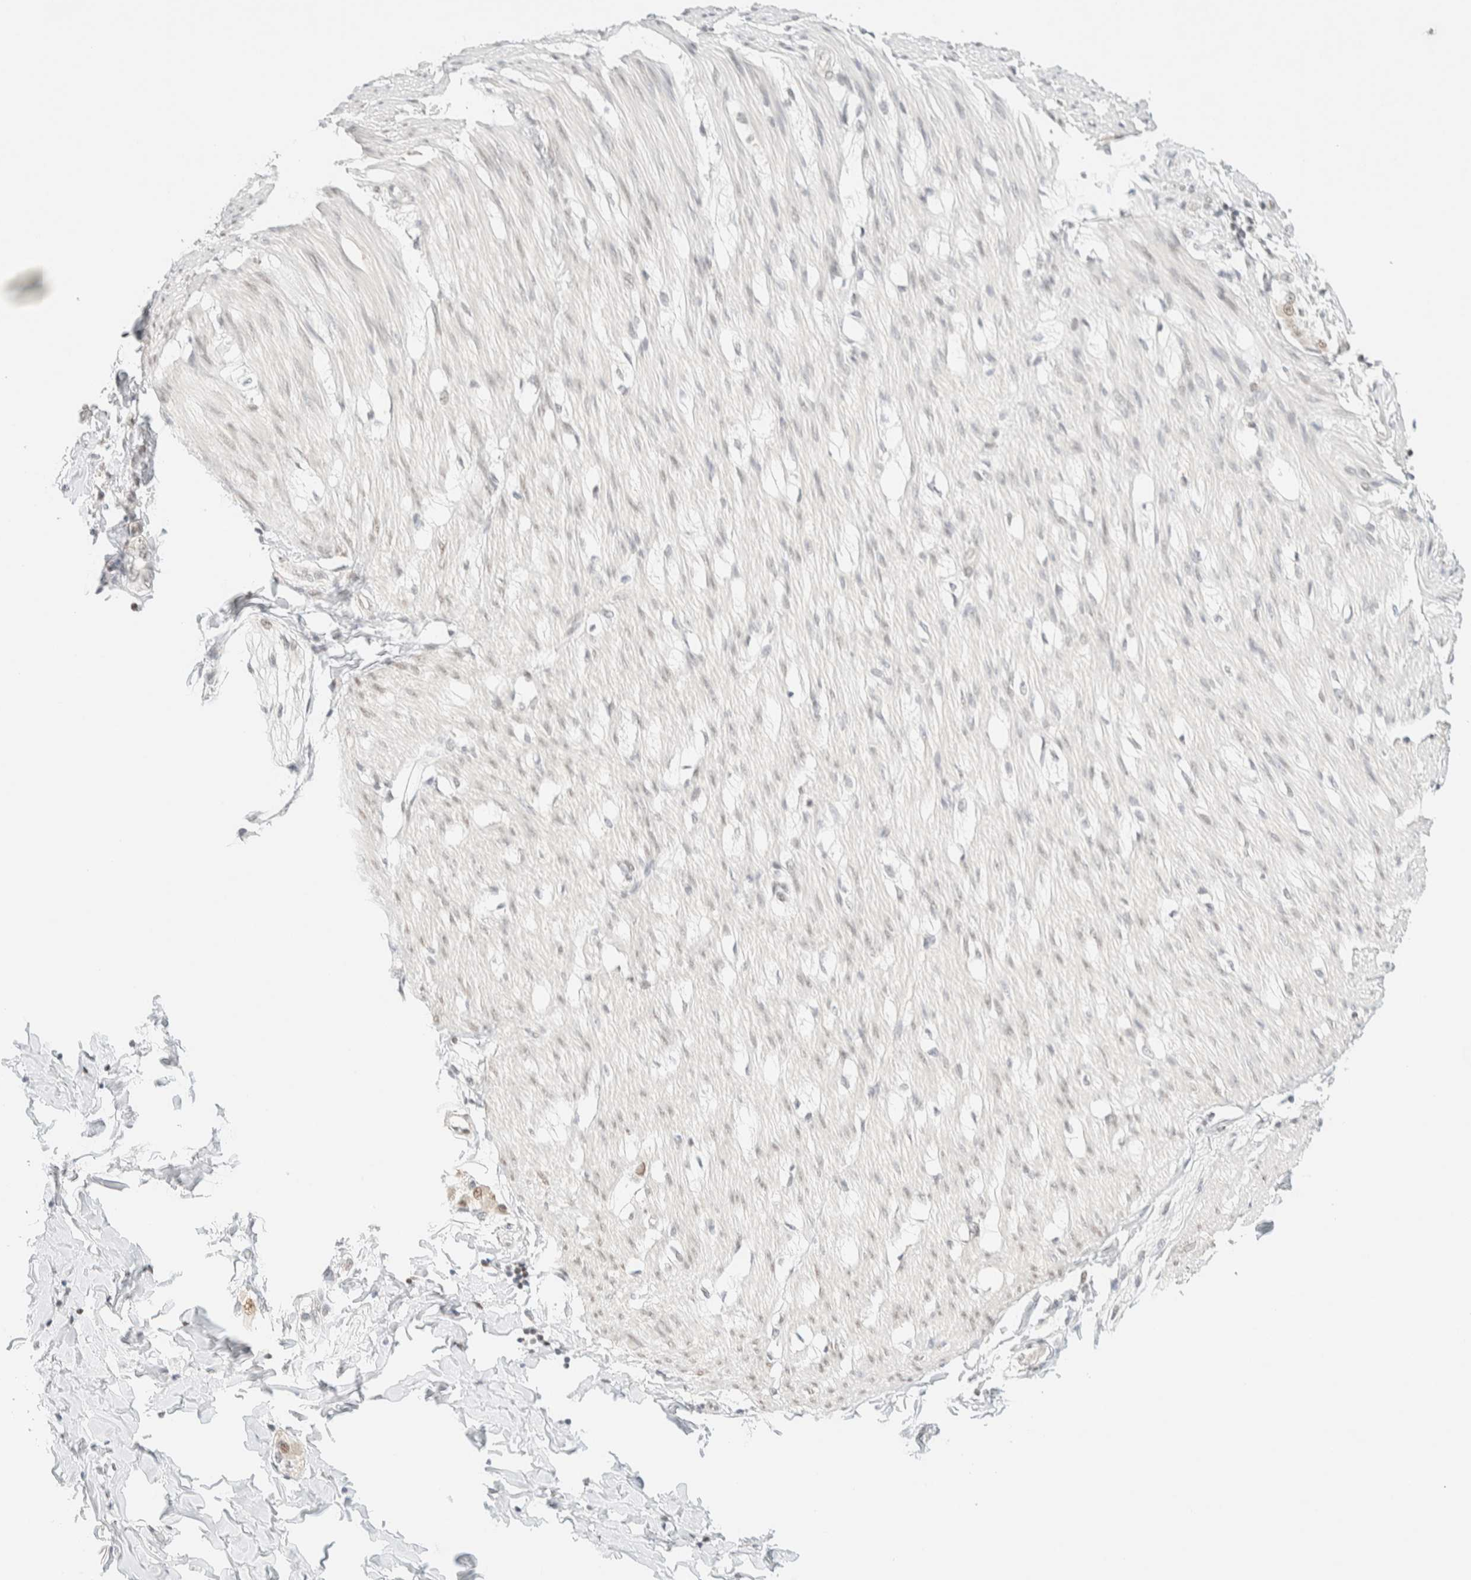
{"staining": {"intensity": "moderate", "quantity": "<25%", "location": "nuclear"}, "tissue": "smooth muscle", "cell_type": "Smooth muscle cells", "image_type": "normal", "snomed": [{"axis": "morphology", "description": "Normal tissue, NOS"}, {"axis": "morphology", "description": "Adenocarcinoma, NOS"}, {"axis": "topography", "description": "Smooth muscle"}, {"axis": "topography", "description": "Colon"}], "caption": "Approximately <25% of smooth muscle cells in unremarkable human smooth muscle exhibit moderate nuclear protein positivity as visualized by brown immunohistochemical staining.", "gene": "PYGO2", "patient": {"sex": "male", "age": 14}}